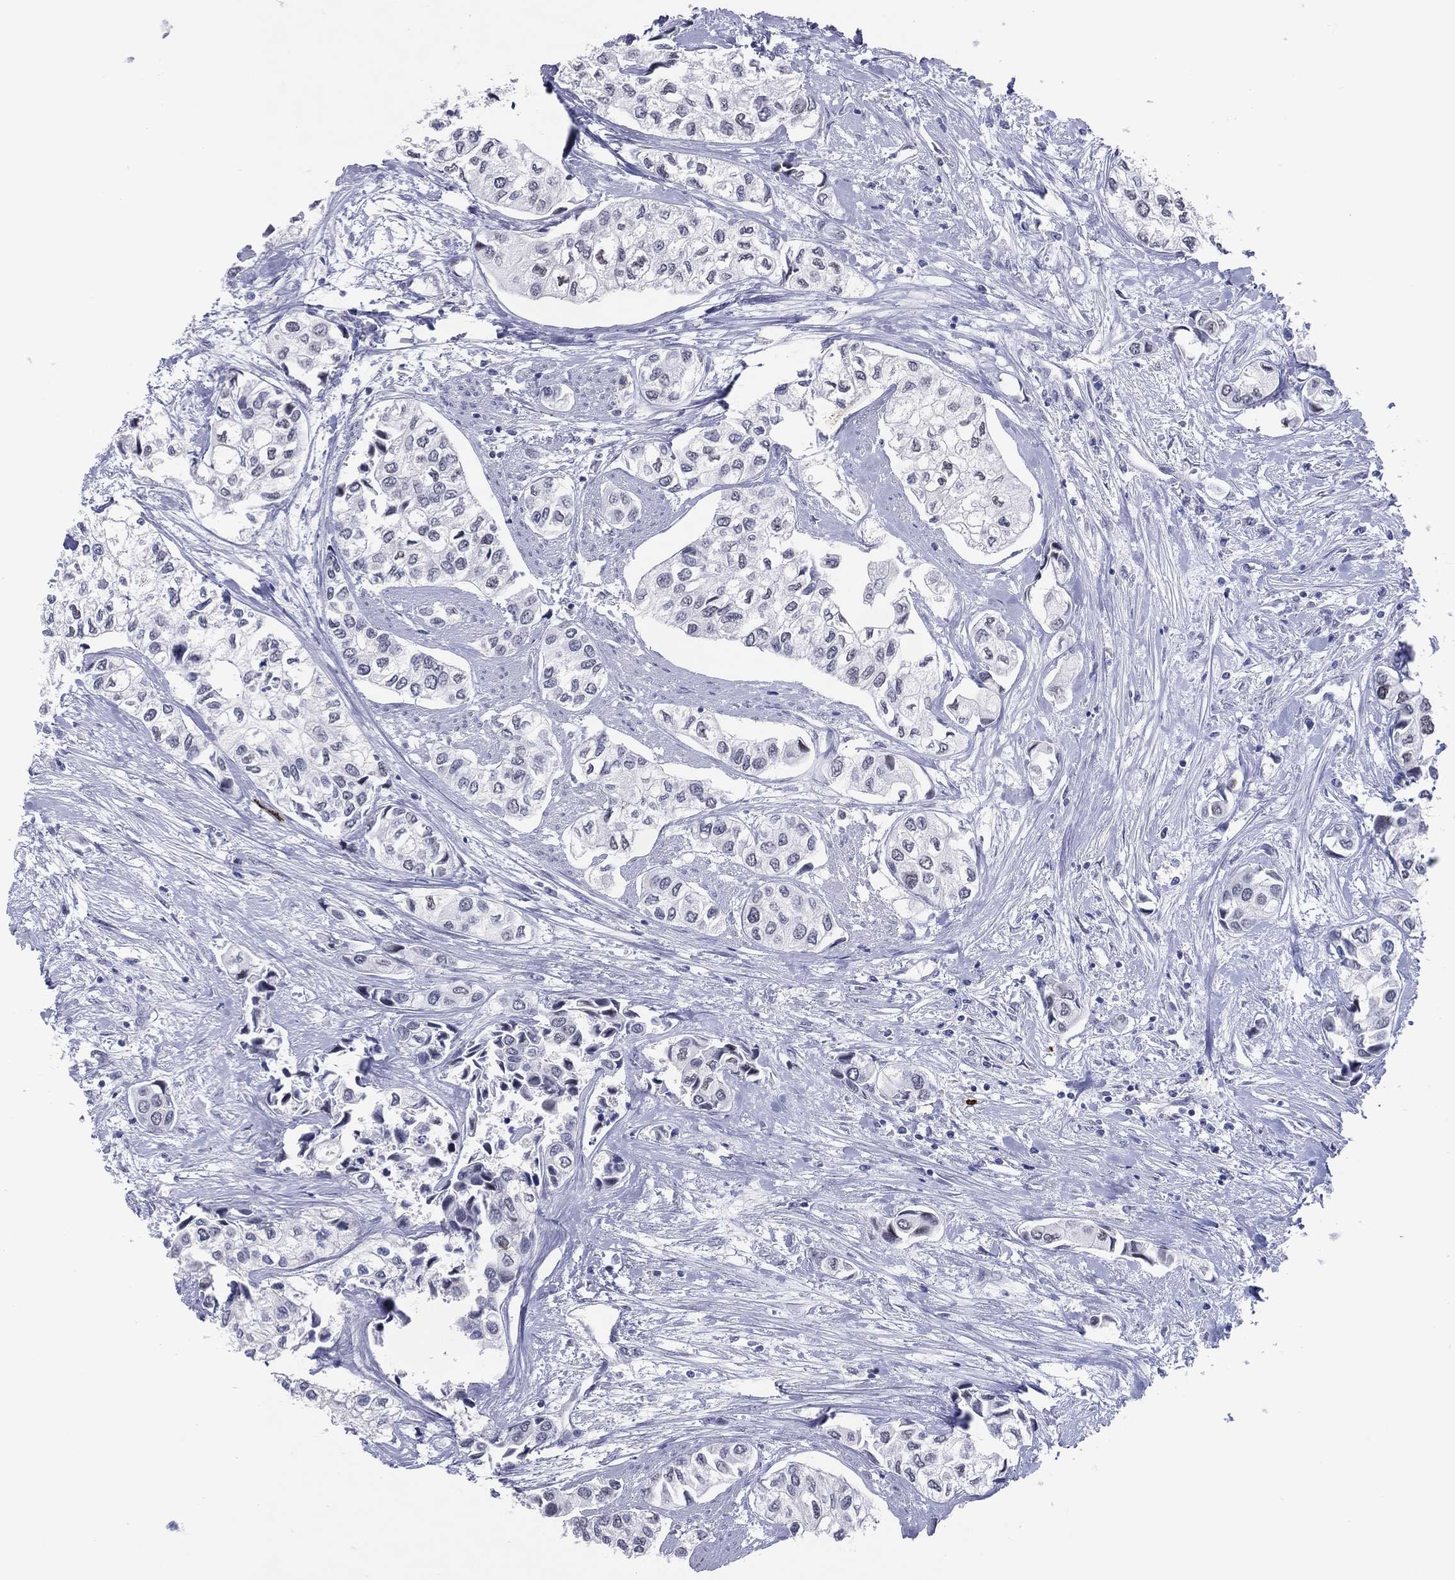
{"staining": {"intensity": "negative", "quantity": "none", "location": "none"}, "tissue": "urothelial cancer", "cell_type": "Tumor cells", "image_type": "cancer", "snomed": [{"axis": "morphology", "description": "Urothelial carcinoma, High grade"}, {"axis": "topography", "description": "Urinary bladder"}], "caption": "Tumor cells are negative for protein expression in human high-grade urothelial carcinoma.", "gene": "CFAP58", "patient": {"sex": "male", "age": 73}}